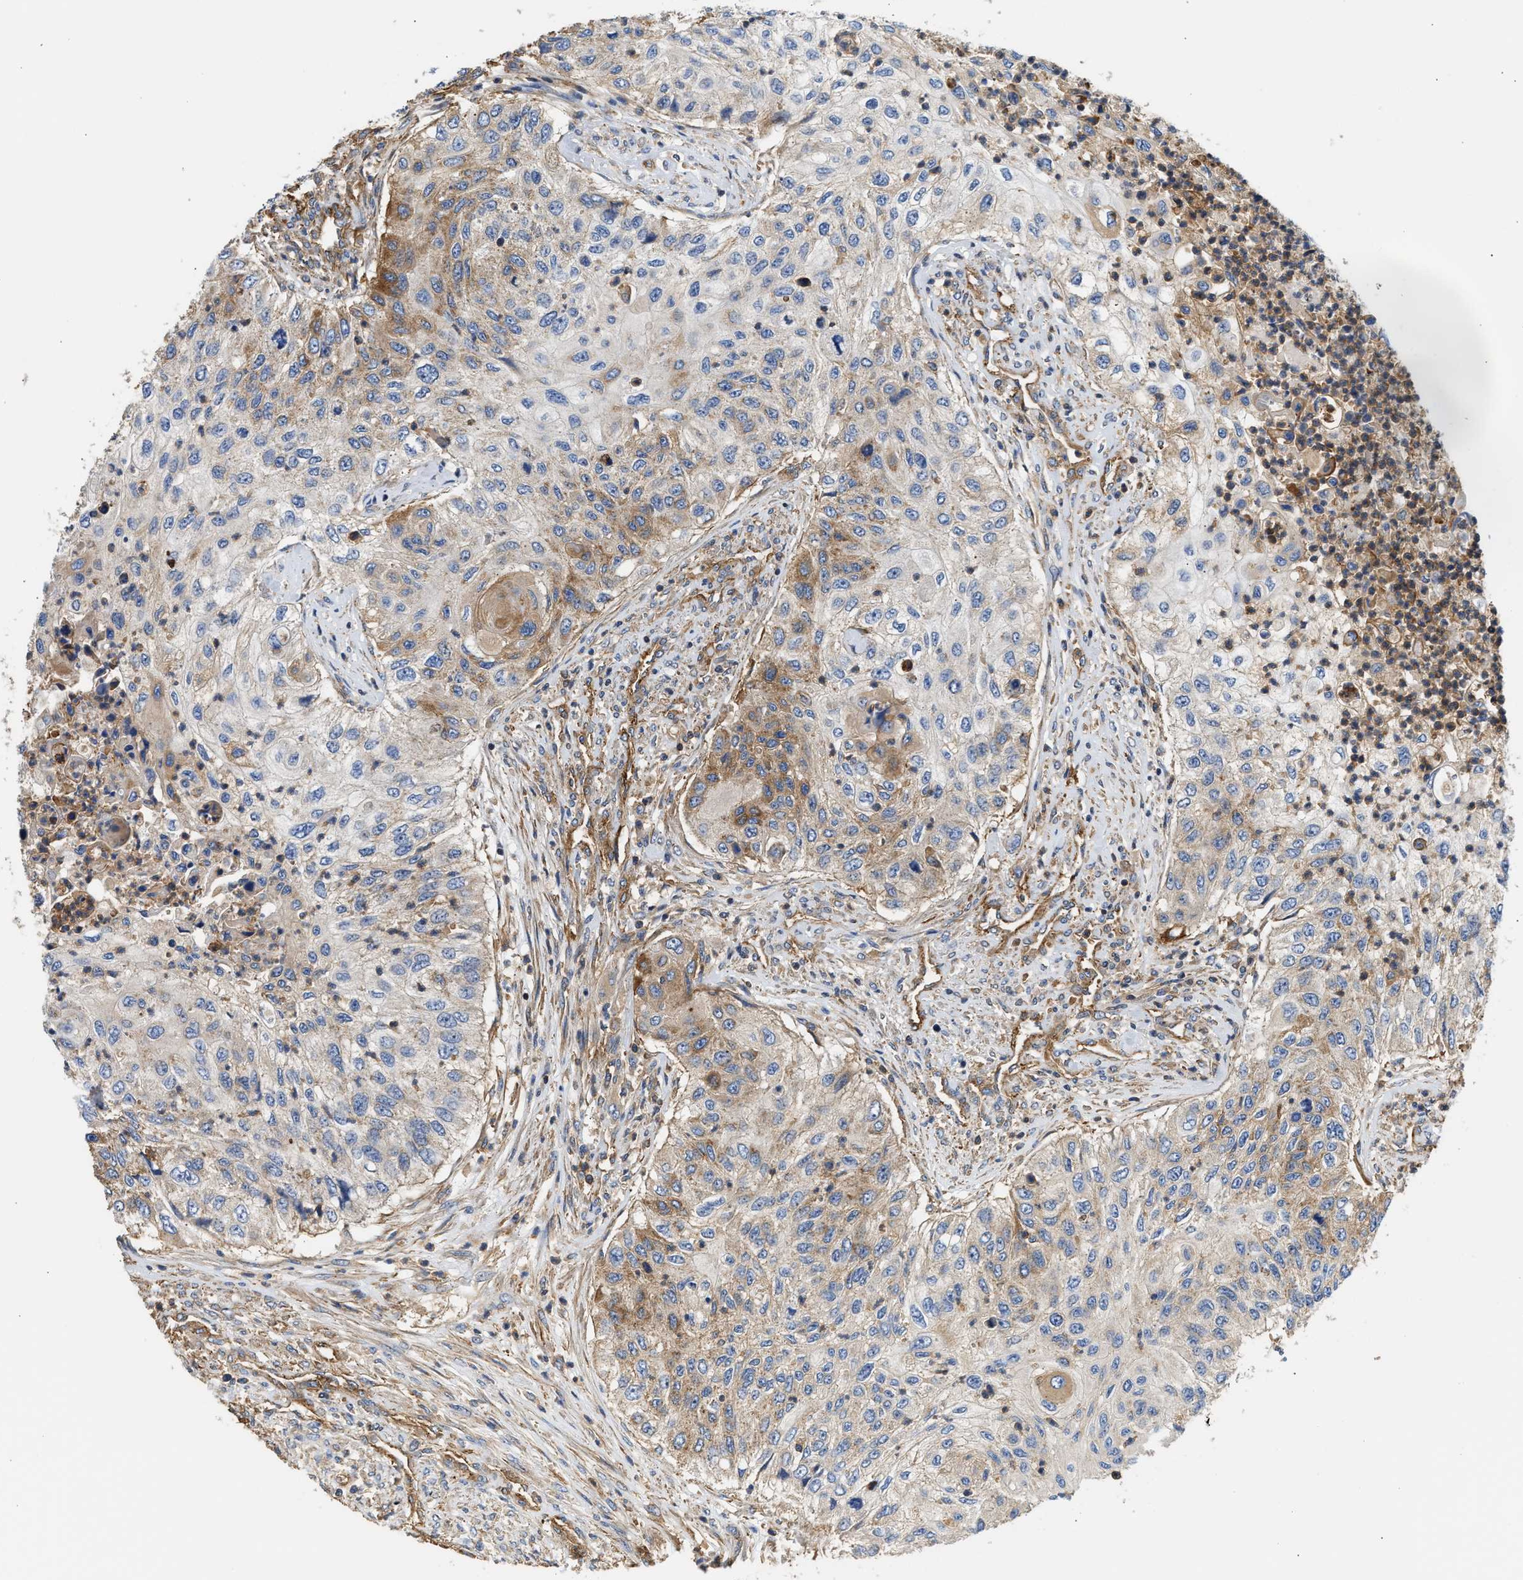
{"staining": {"intensity": "moderate", "quantity": "<25%", "location": "cytoplasmic/membranous"}, "tissue": "urothelial cancer", "cell_type": "Tumor cells", "image_type": "cancer", "snomed": [{"axis": "morphology", "description": "Urothelial carcinoma, High grade"}, {"axis": "topography", "description": "Urinary bladder"}], "caption": "The image exhibits staining of urothelial cancer, revealing moderate cytoplasmic/membranous protein positivity (brown color) within tumor cells. Ihc stains the protein in brown and the nuclei are stained blue.", "gene": "SAMD9L", "patient": {"sex": "female", "age": 60}}